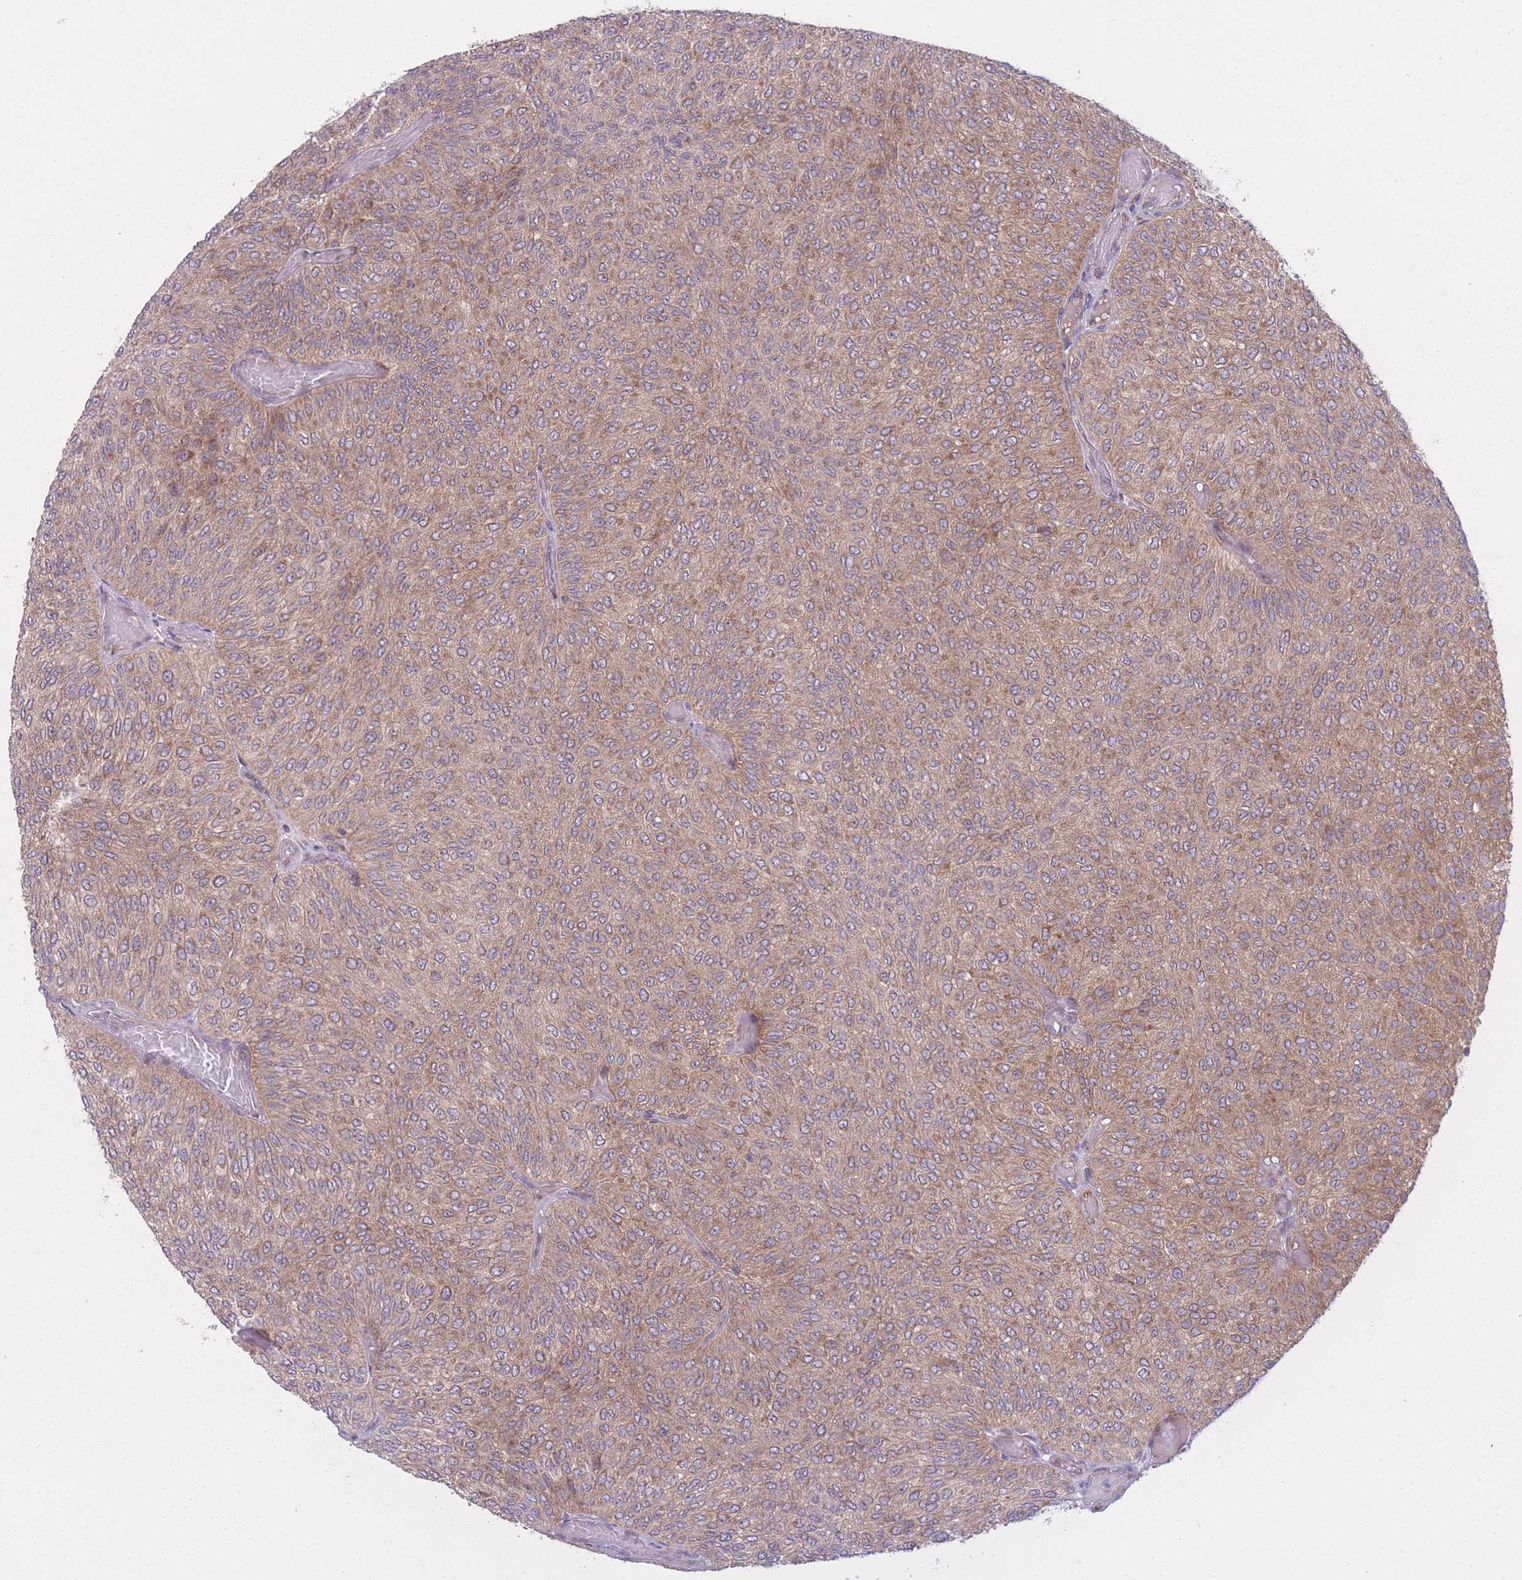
{"staining": {"intensity": "moderate", "quantity": ">75%", "location": "cytoplasmic/membranous"}, "tissue": "urothelial cancer", "cell_type": "Tumor cells", "image_type": "cancer", "snomed": [{"axis": "morphology", "description": "Urothelial carcinoma, Low grade"}, {"axis": "topography", "description": "Urinary bladder"}], "caption": "The immunohistochemical stain highlights moderate cytoplasmic/membranous expression in tumor cells of urothelial carcinoma (low-grade) tissue. The protein is shown in brown color, while the nuclei are stained blue.", "gene": "CCT6B", "patient": {"sex": "male", "age": 78}}